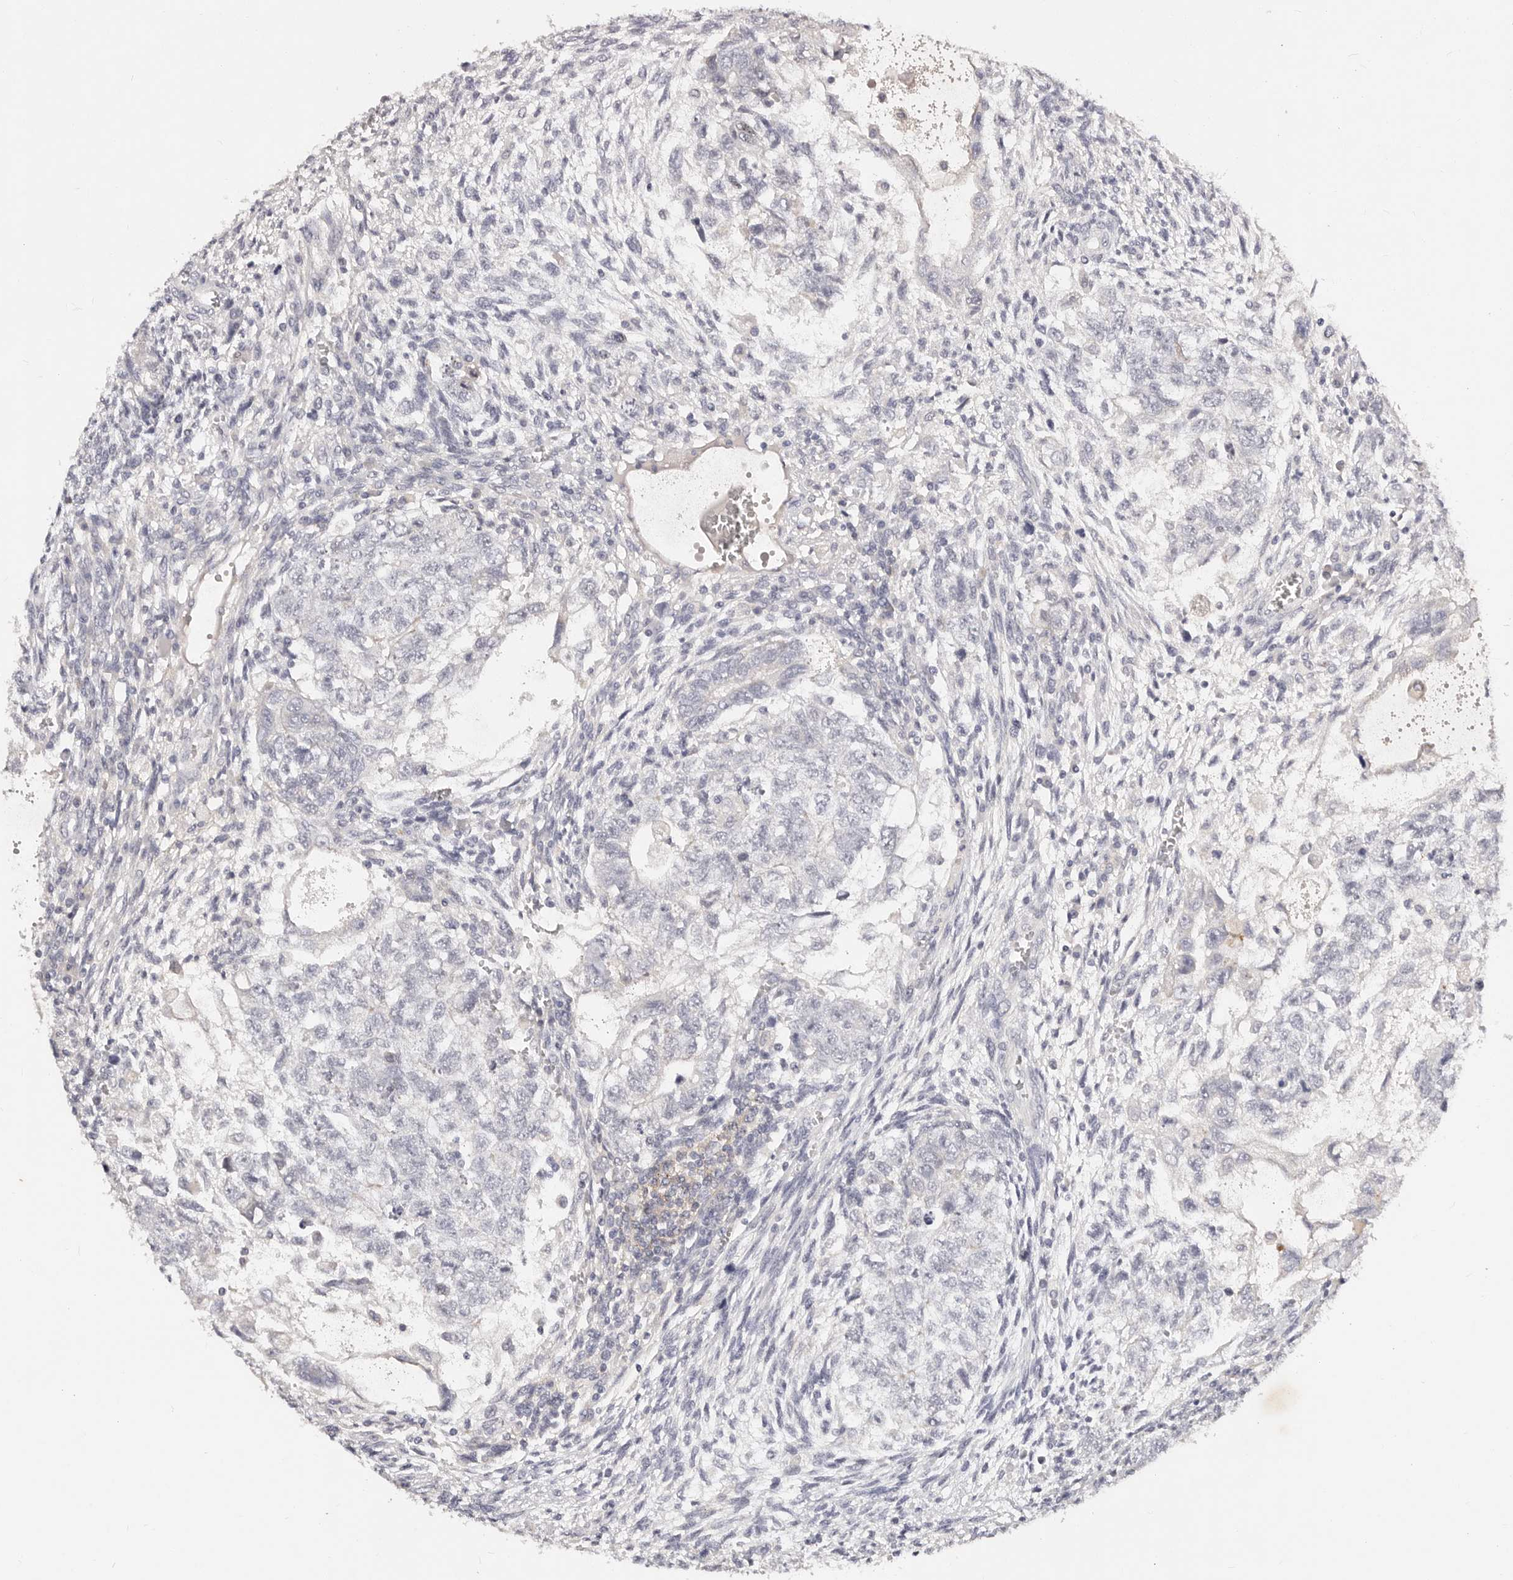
{"staining": {"intensity": "negative", "quantity": "none", "location": "none"}, "tissue": "testis cancer", "cell_type": "Tumor cells", "image_type": "cancer", "snomed": [{"axis": "morphology", "description": "Carcinoma, Embryonal, NOS"}, {"axis": "topography", "description": "Testis"}], "caption": "An immunohistochemistry image of testis cancer is shown. There is no staining in tumor cells of testis cancer.", "gene": "MRPS33", "patient": {"sex": "male", "age": 37}}